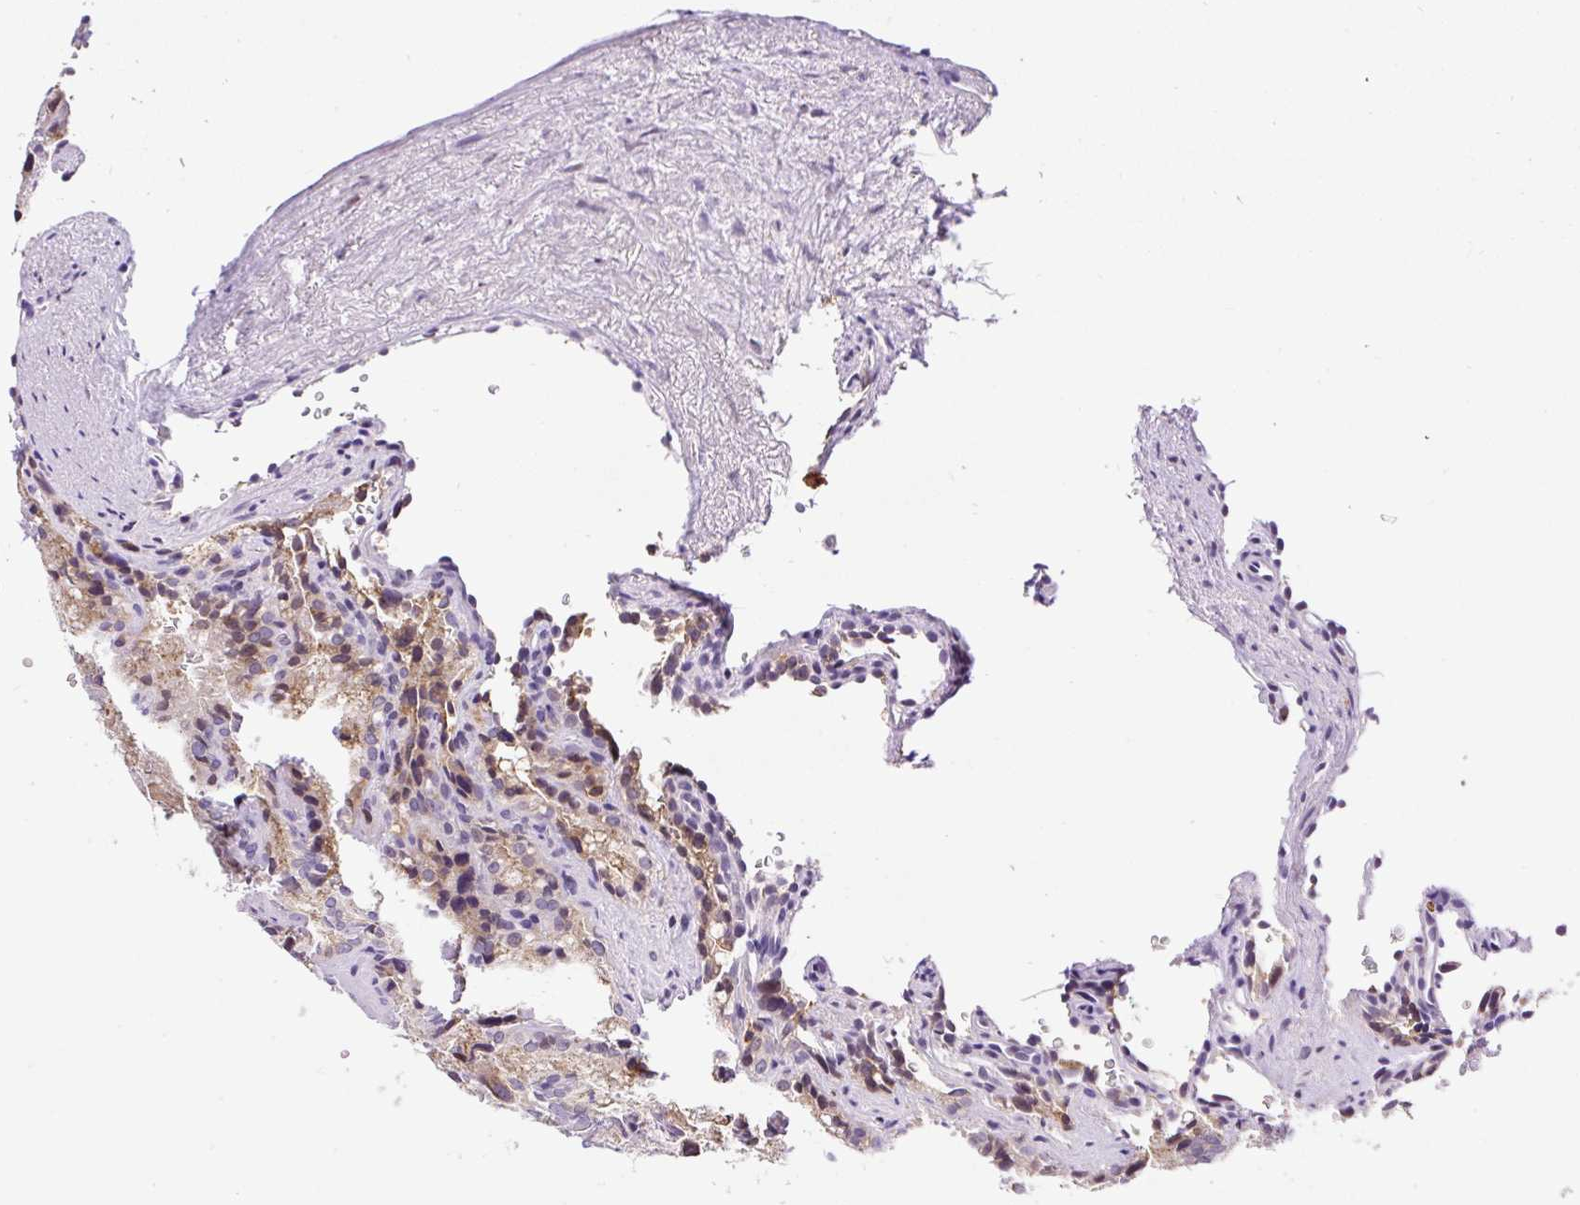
{"staining": {"intensity": "moderate", "quantity": ">75%", "location": "cytoplasmic/membranous,nuclear"}, "tissue": "seminal vesicle", "cell_type": "Glandular cells", "image_type": "normal", "snomed": [{"axis": "morphology", "description": "Normal tissue, NOS"}, {"axis": "topography", "description": "Seminal veicle"}], "caption": "This photomicrograph displays immunohistochemistry (IHC) staining of unremarkable human seminal vesicle, with medium moderate cytoplasmic/membranous,nuclear positivity in approximately >75% of glandular cells.", "gene": "CARD11", "patient": {"sex": "male", "age": 62}}